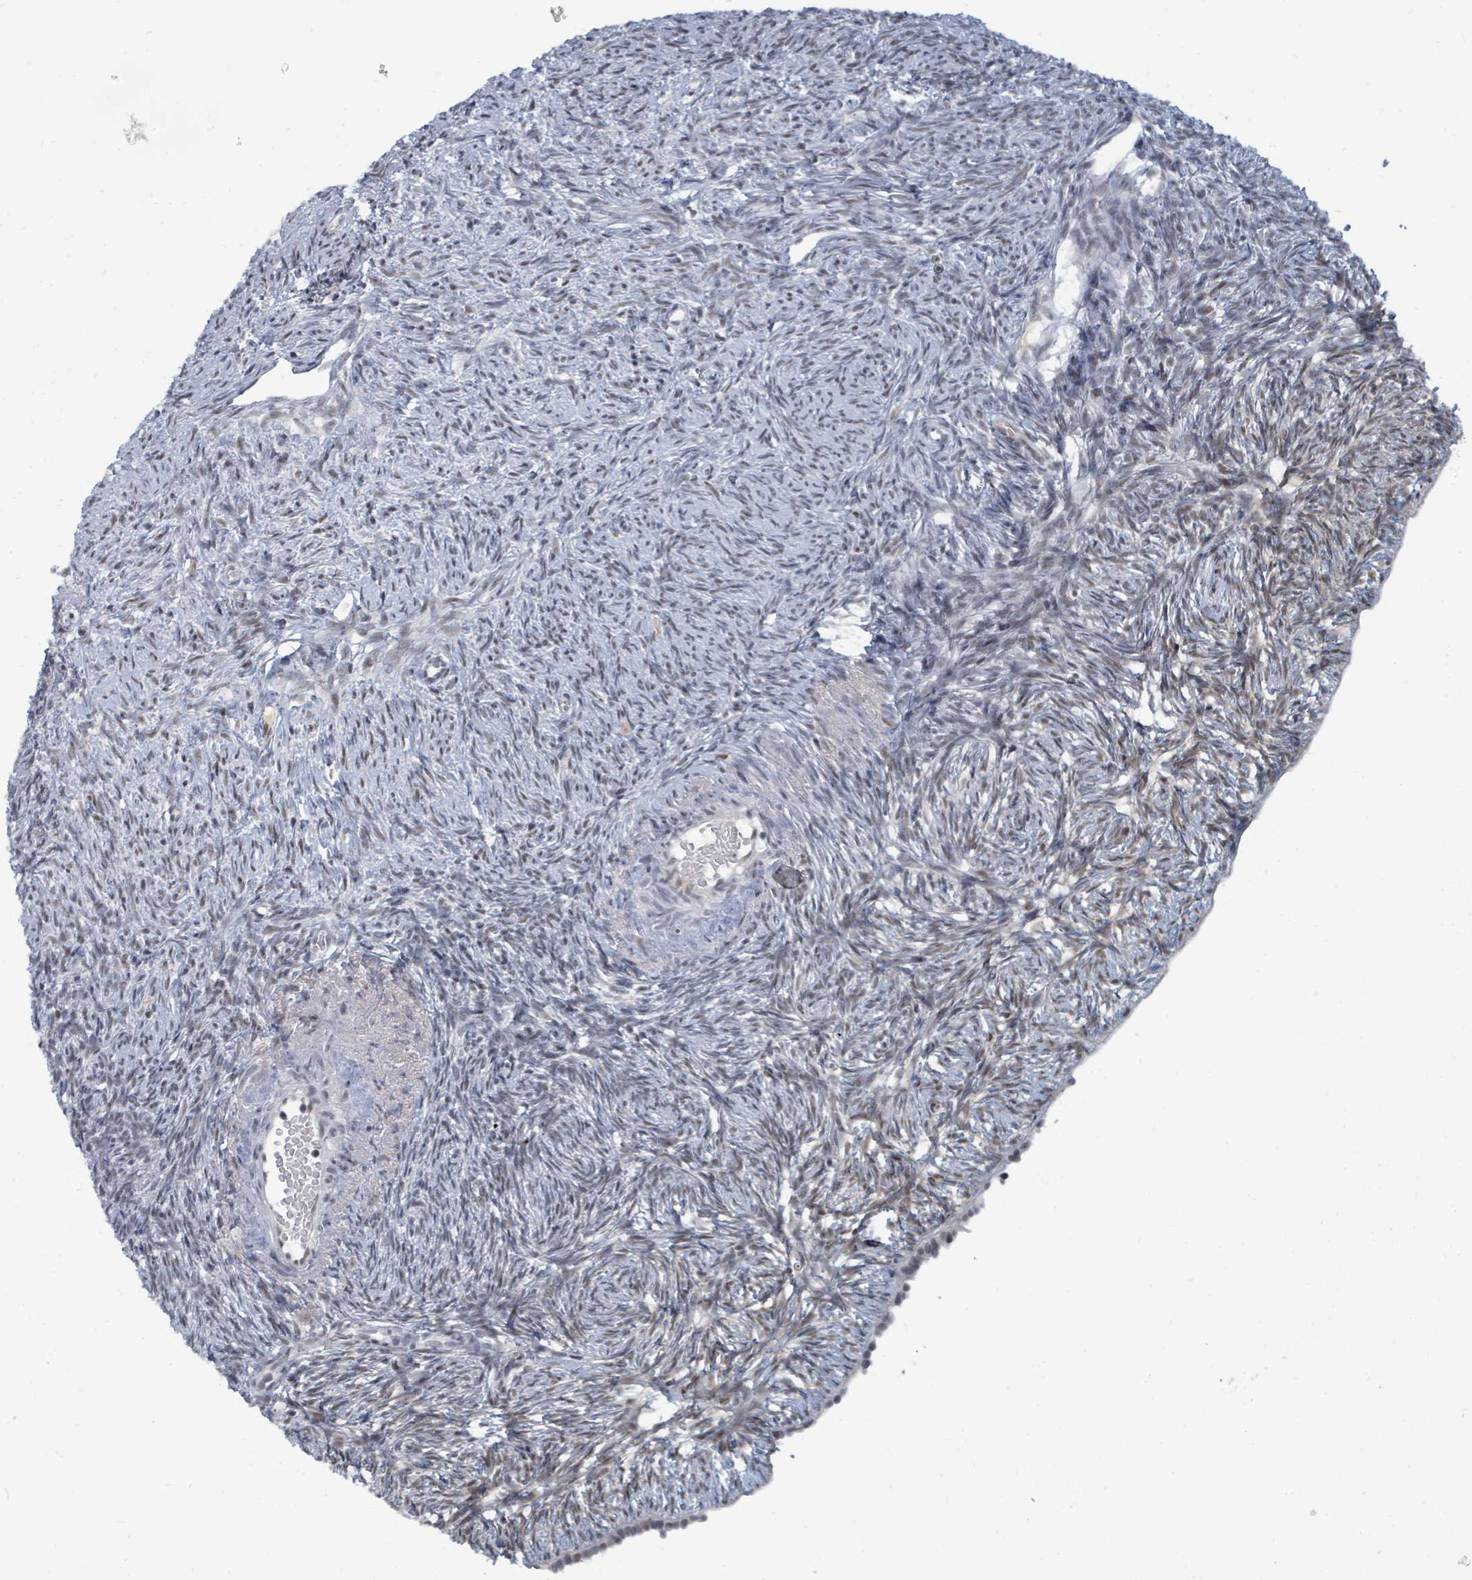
{"staining": {"intensity": "weak", "quantity": ">75%", "location": "nuclear"}, "tissue": "ovary", "cell_type": "Follicle cells", "image_type": "normal", "snomed": [{"axis": "morphology", "description": "Normal tissue, NOS"}, {"axis": "topography", "description": "Ovary"}], "caption": "Unremarkable ovary shows weak nuclear staining in about >75% of follicle cells.", "gene": "UCK1", "patient": {"sex": "female", "age": 51}}